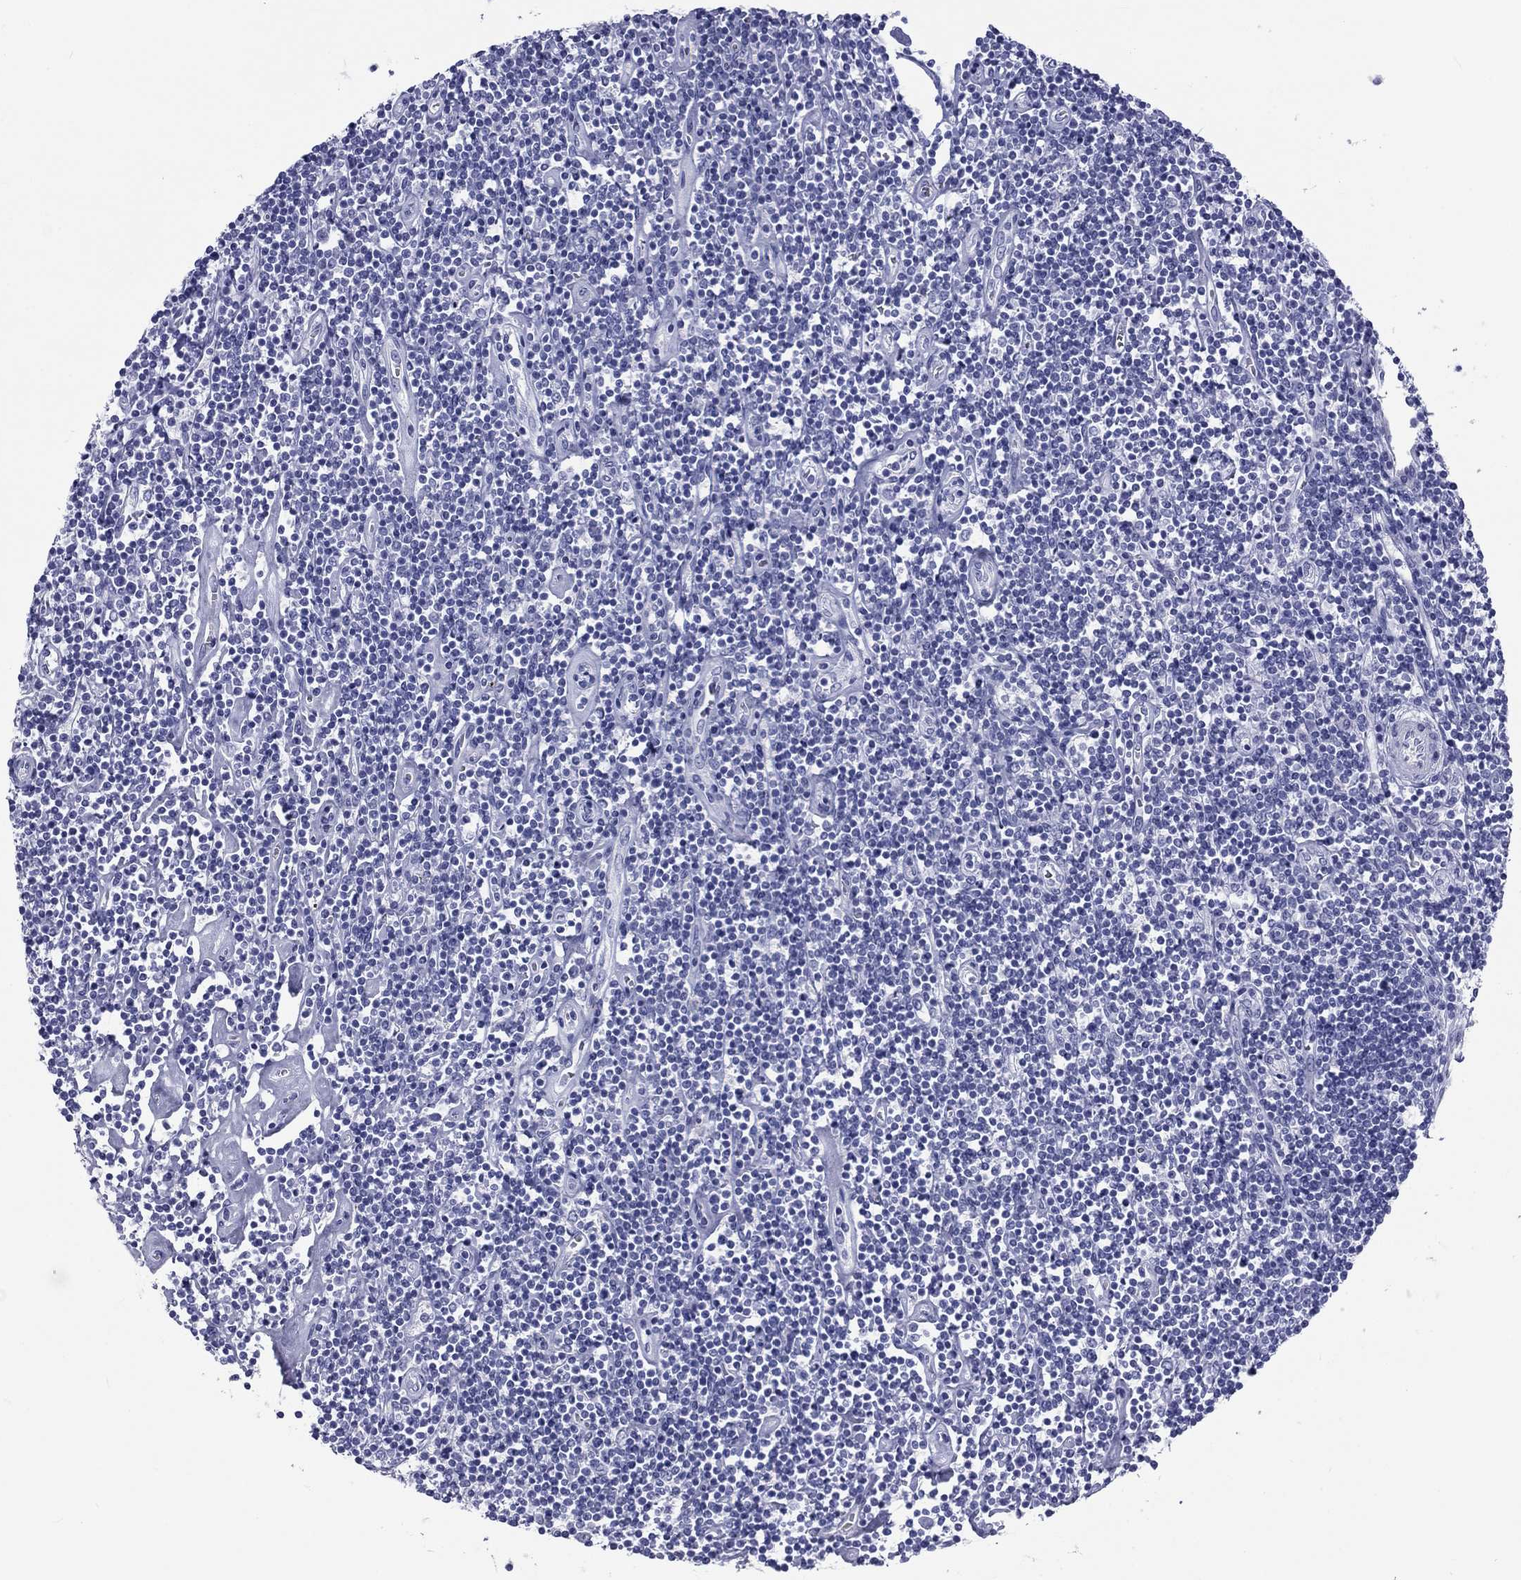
{"staining": {"intensity": "negative", "quantity": "none", "location": "none"}, "tissue": "lymphoma", "cell_type": "Tumor cells", "image_type": "cancer", "snomed": [{"axis": "morphology", "description": "Hodgkin's disease, NOS"}, {"axis": "topography", "description": "Lymph node"}], "caption": "This is an immunohistochemistry (IHC) micrograph of lymphoma. There is no expression in tumor cells.", "gene": "DNALI1", "patient": {"sex": "male", "age": 40}}